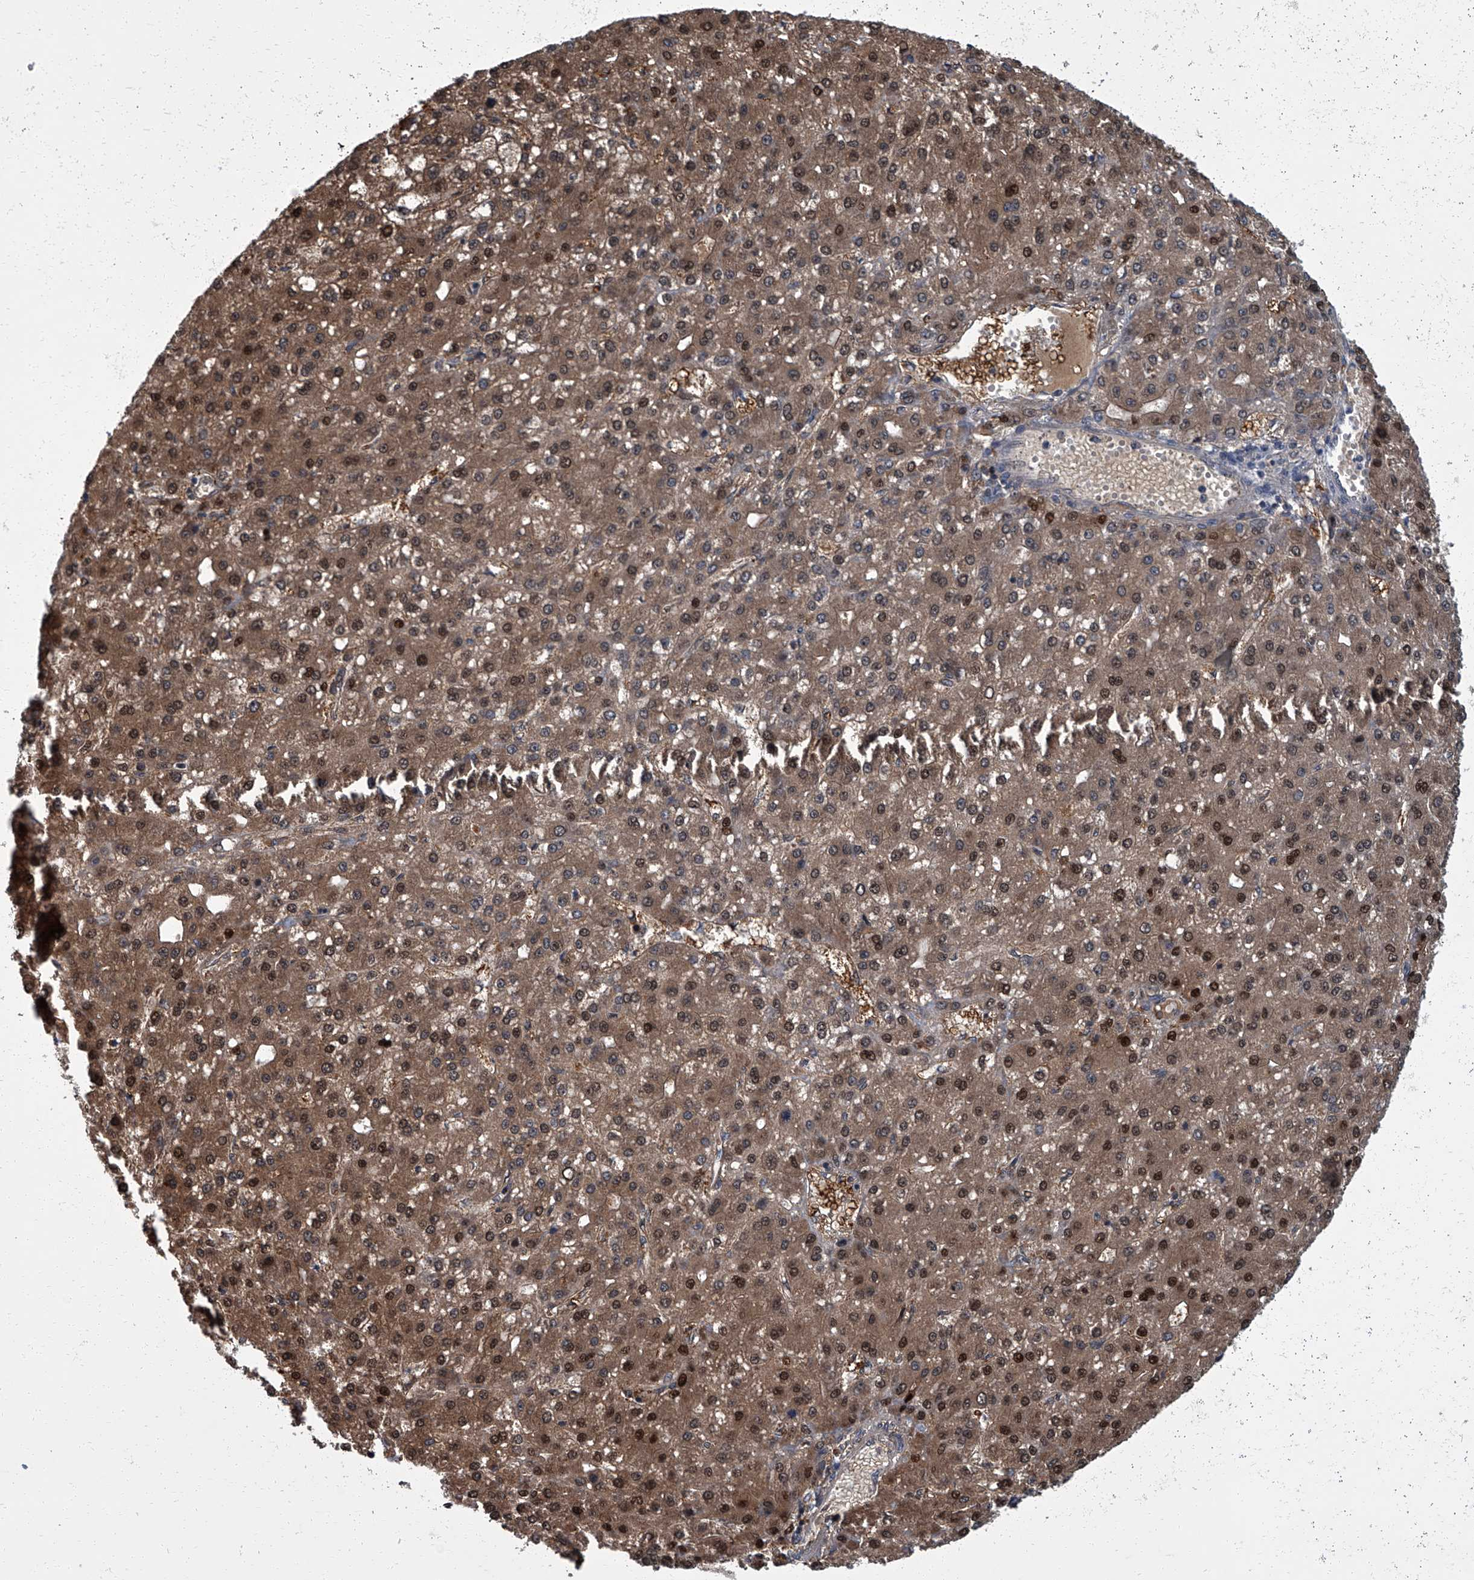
{"staining": {"intensity": "moderate", "quantity": ">75%", "location": "cytoplasmic/membranous,nuclear"}, "tissue": "liver cancer", "cell_type": "Tumor cells", "image_type": "cancer", "snomed": [{"axis": "morphology", "description": "Carcinoma, Hepatocellular, NOS"}, {"axis": "topography", "description": "Liver"}], "caption": "Approximately >75% of tumor cells in human liver hepatocellular carcinoma reveal moderate cytoplasmic/membranous and nuclear protein staining as visualized by brown immunohistochemical staining.", "gene": "ZNF274", "patient": {"sex": "male", "age": 67}}